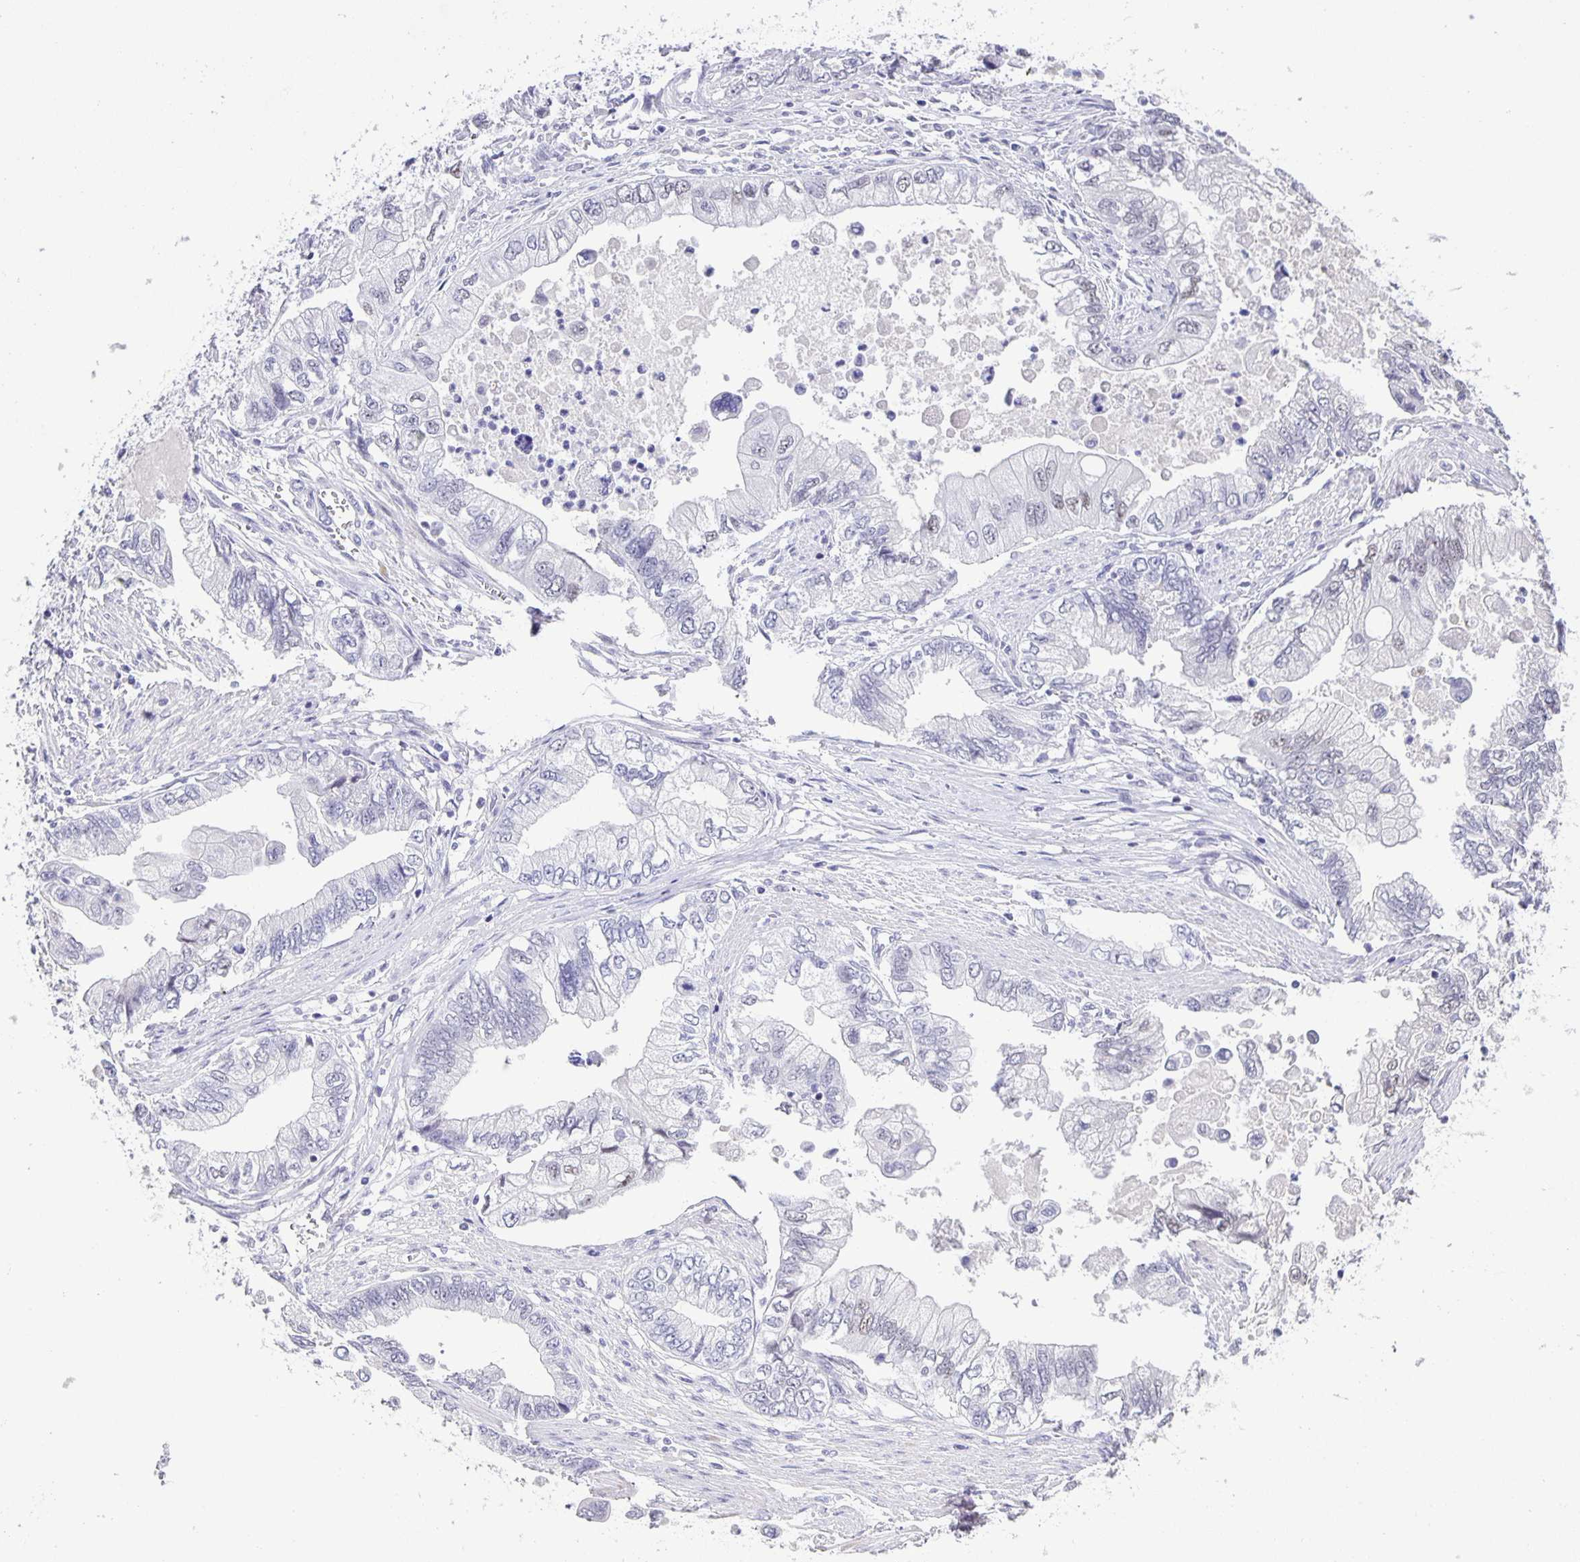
{"staining": {"intensity": "negative", "quantity": "none", "location": "none"}, "tissue": "stomach cancer", "cell_type": "Tumor cells", "image_type": "cancer", "snomed": [{"axis": "morphology", "description": "Adenocarcinoma, NOS"}, {"axis": "topography", "description": "Pancreas"}, {"axis": "topography", "description": "Stomach, upper"}], "caption": "This is a photomicrograph of immunohistochemistry staining of stomach adenocarcinoma, which shows no expression in tumor cells.", "gene": "PHRF1", "patient": {"sex": "male", "age": 77}}